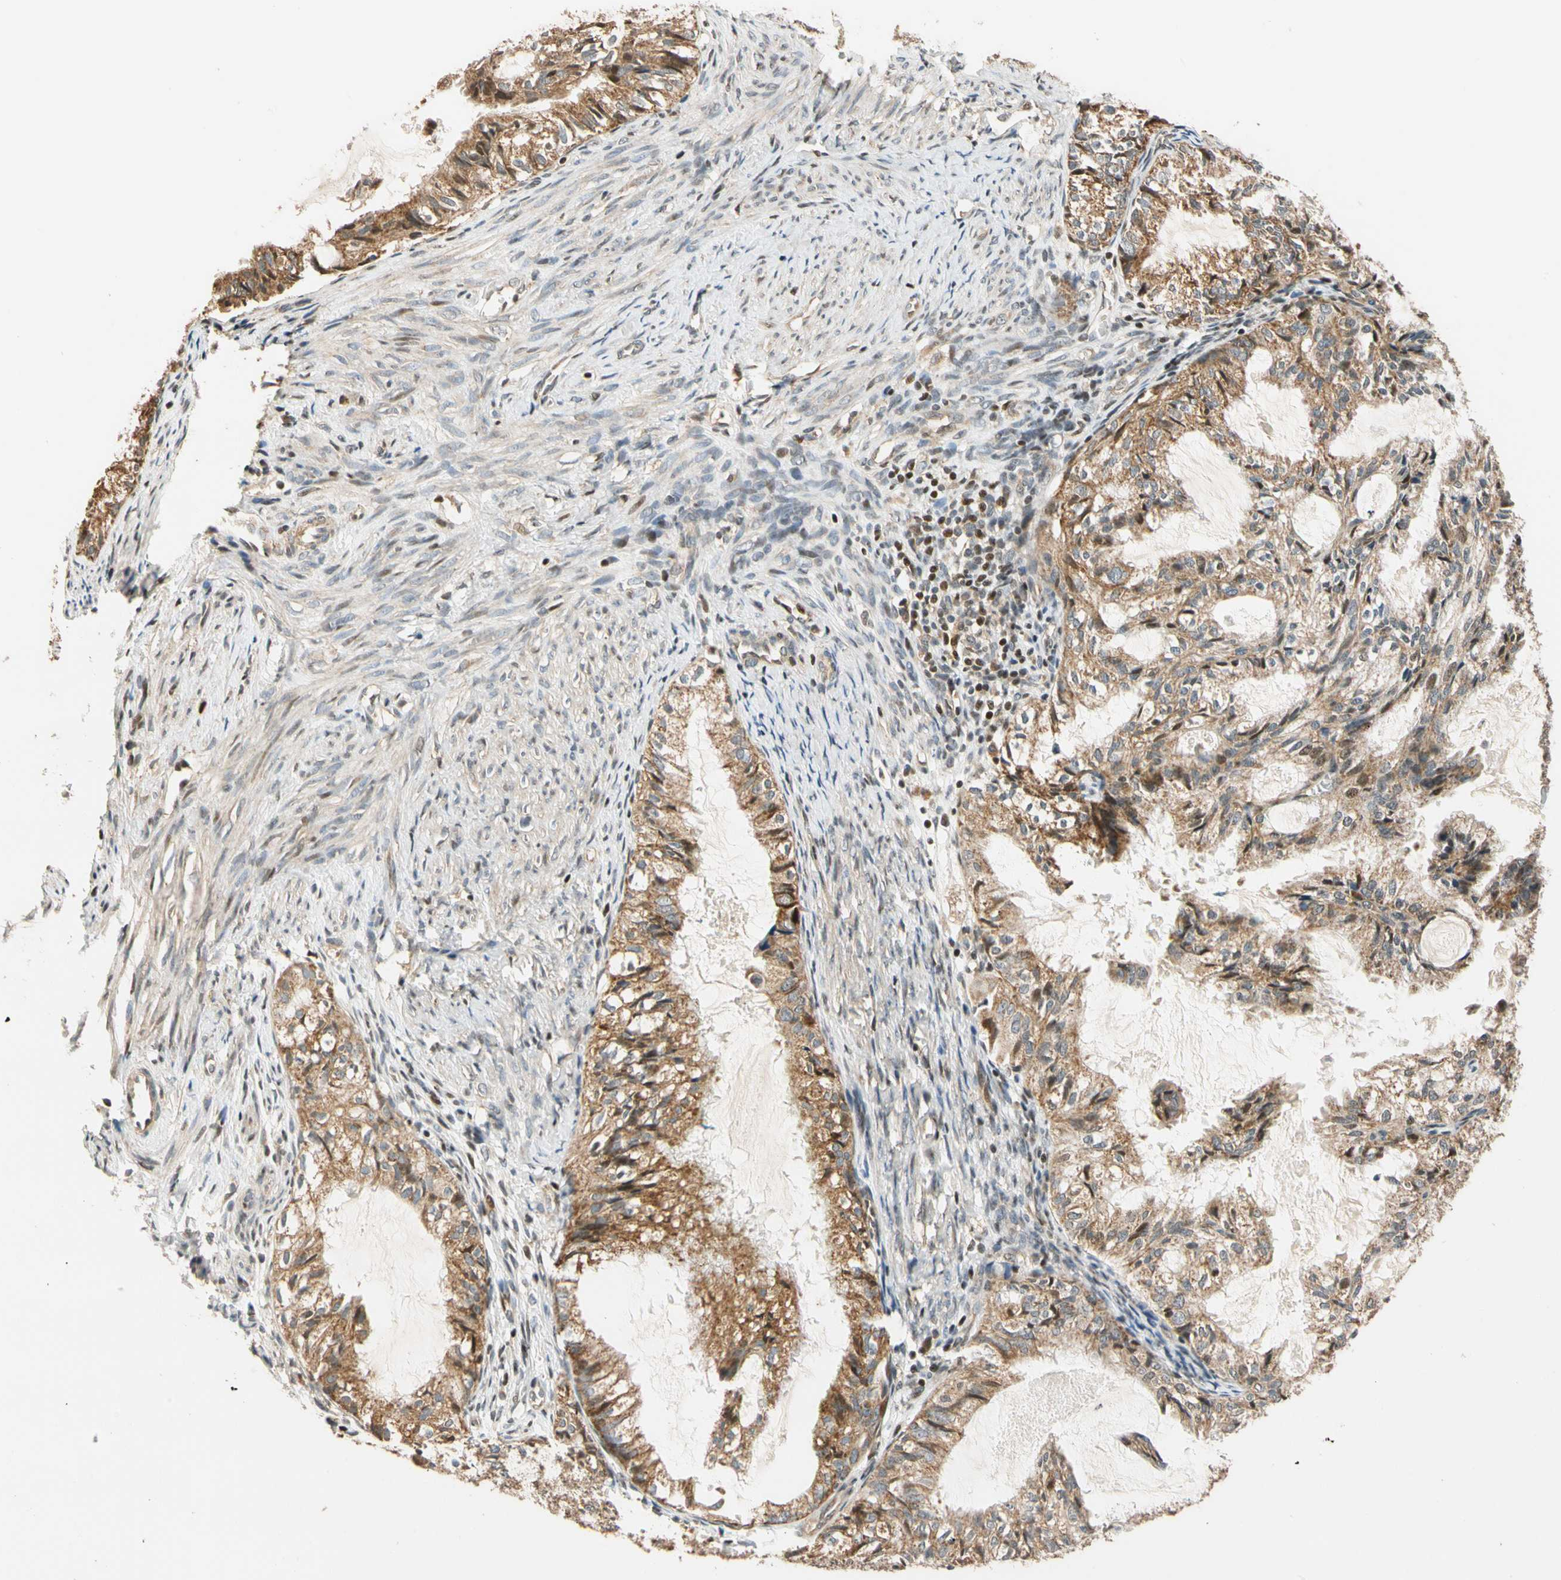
{"staining": {"intensity": "moderate", "quantity": ">75%", "location": "cytoplasmic/membranous"}, "tissue": "cervical cancer", "cell_type": "Tumor cells", "image_type": "cancer", "snomed": [{"axis": "morphology", "description": "Normal tissue, NOS"}, {"axis": "morphology", "description": "Adenocarcinoma, NOS"}, {"axis": "topography", "description": "Cervix"}, {"axis": "topography", "description": "Endometrium"}], "caption": "DAB (3,3'-diaminobenzidine) immunohistochemical staining of cervical cancer (adenocarcinoma) displays moderate cytoplasmic/membranous protein expression in about >75% of tumor cells.", "gene": "HECW1", "patient": {"sex": "female", "age": 86}}